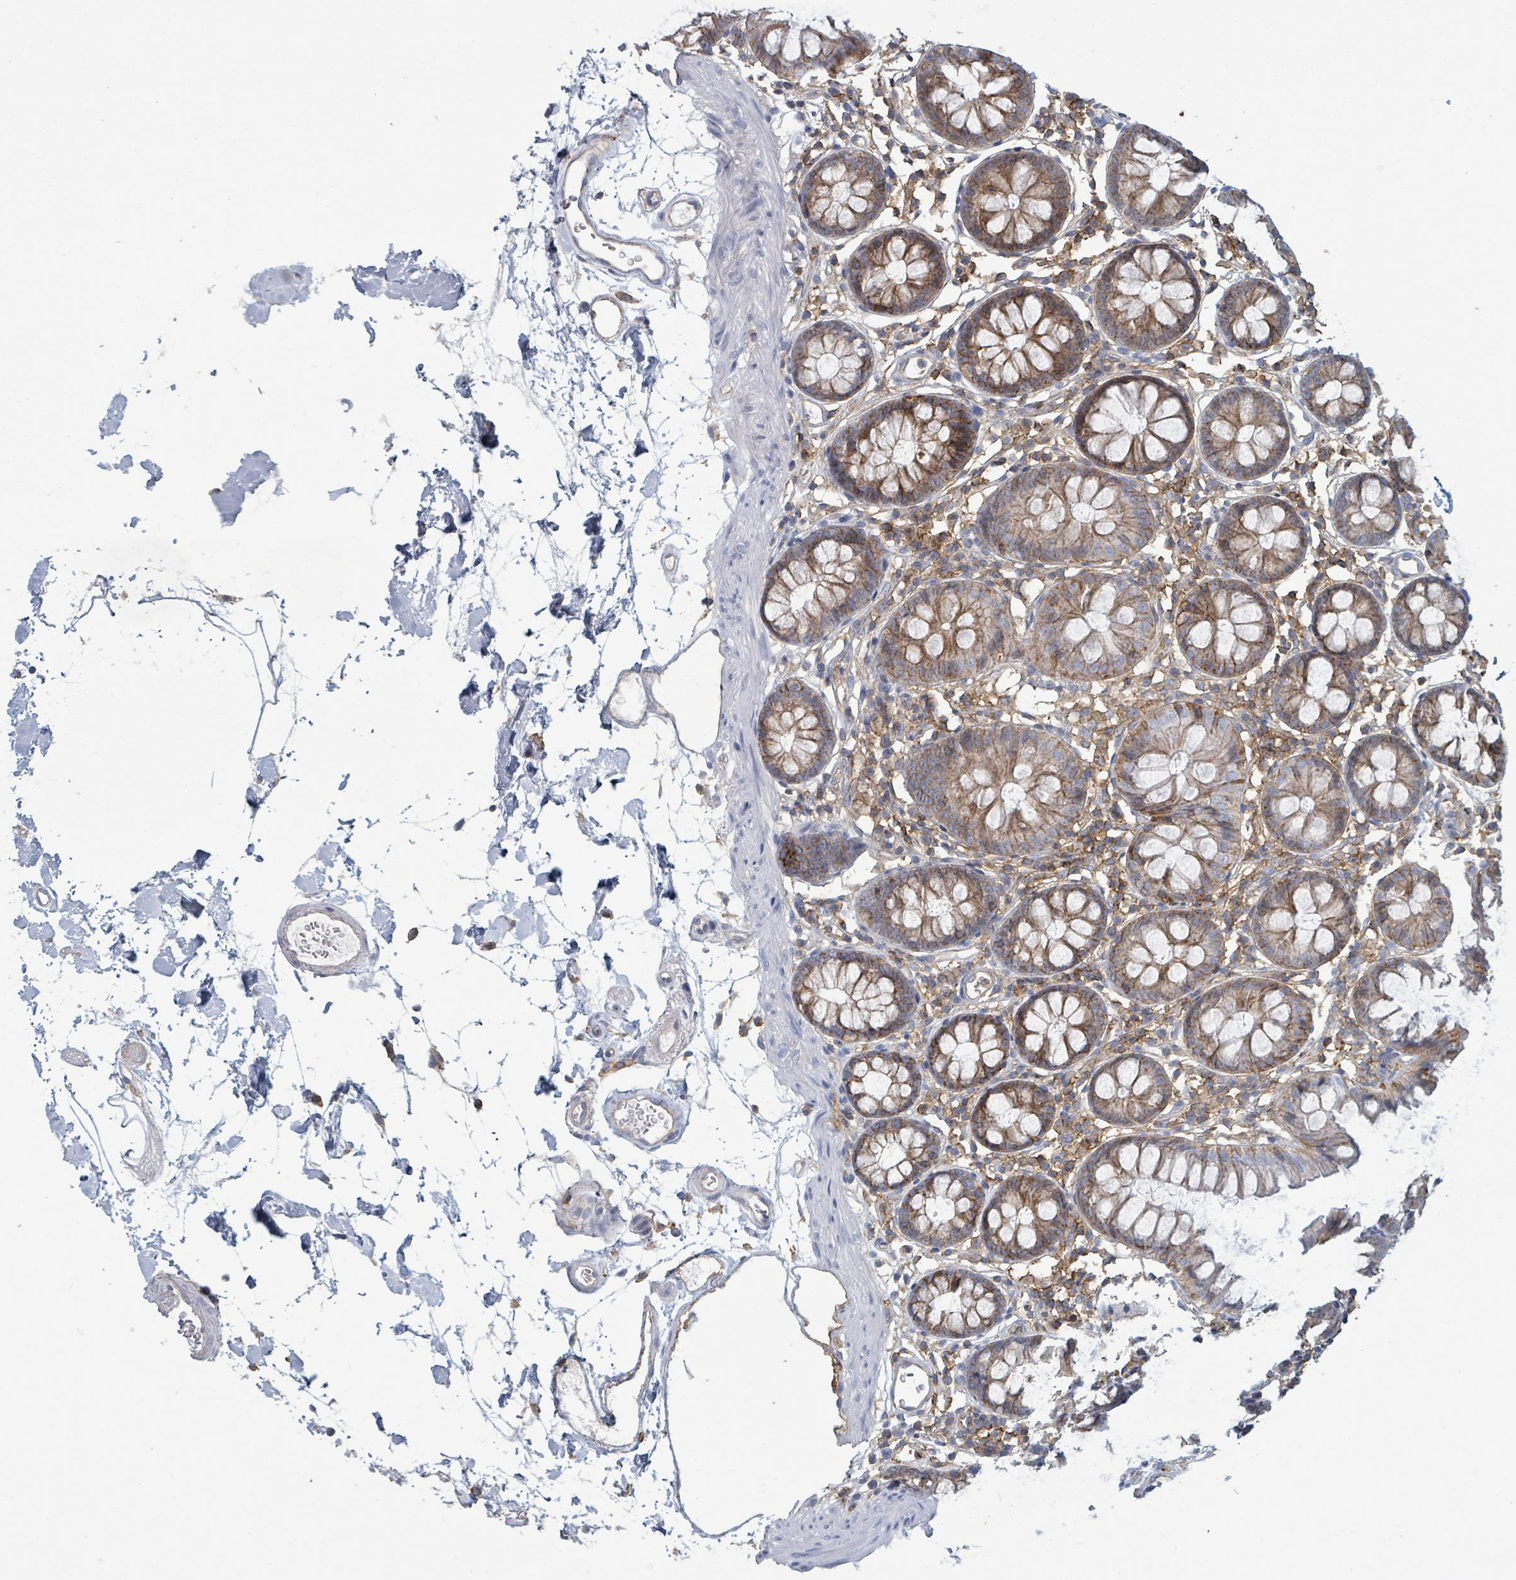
{"staining": {"intensity": "weak", "quantity": ">75%", "location": "cytoplasmic/membranous"}, "tissue": "colon", "cell_type": "Endothelial cells", "image_type": "normal", "snomed": [{"axis": "morphology", "description": "Normal tissue, NOS"}, {"axis": "topography", "description": "Colon"}], "caption": "Human colon stained for a protein (brown) reveals weak cytoplasmic/membranous positive positivity in approximately >75% of endothelial cells.", "gene": "TNFRSF14", "patient": {"sex": "female", "age": 84}}